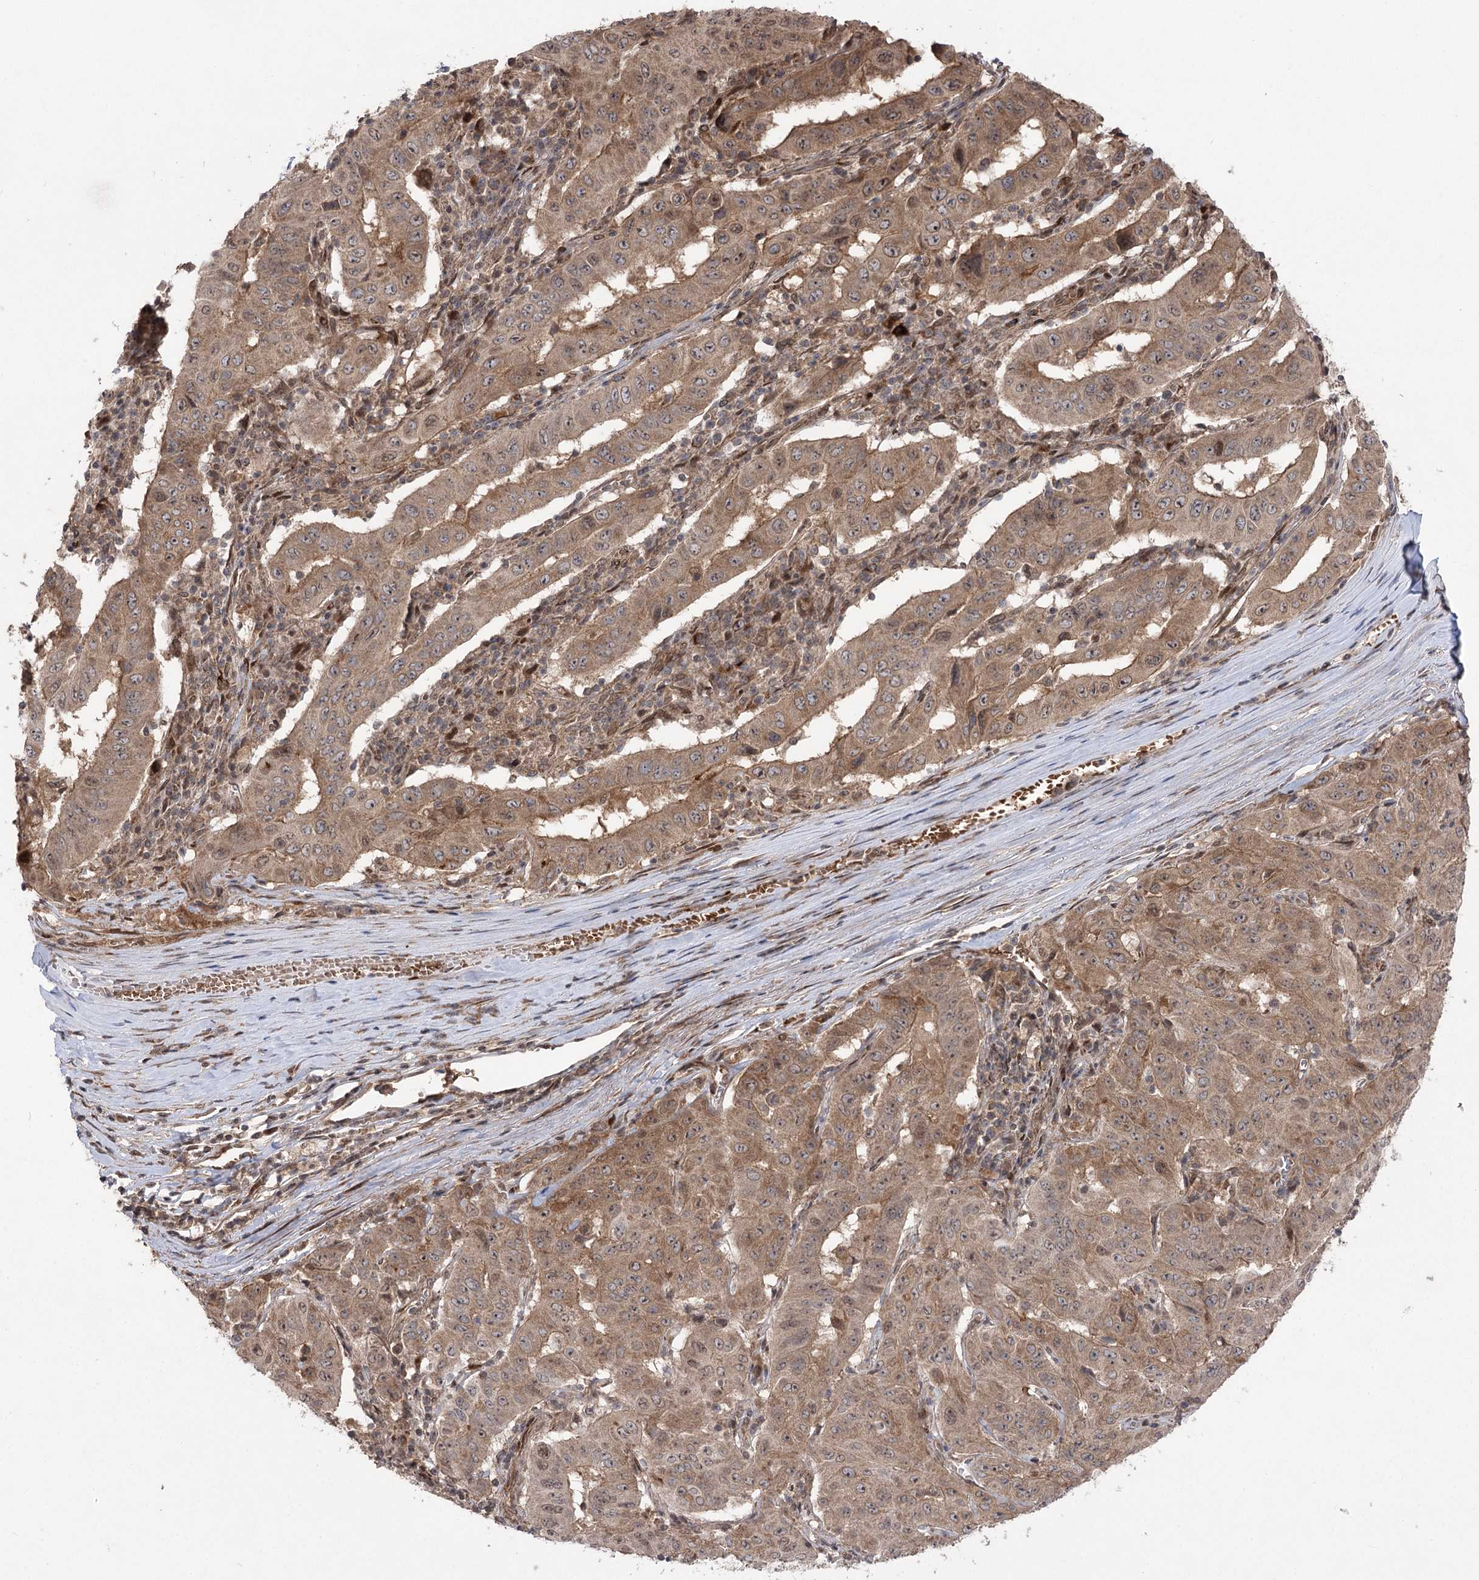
{"staining": {"intensity": "moderate", "quantity": ">75%", "location": "cytoplasmic/membranous"}, "tissue": "pancreatic cancer", "cell_type": "Tumor cells", "image_type": "cancer", "snomed": [{"axis": "morphology", "description": "Adenocarcinoma, NOS"}, {"axis": "topography", "description": "Pancreas"}], "caption": "An image of adenocarcinoma (pancreatic) stained for a protein exhibits moderate cytoplasmic/membranous brown staining in tumor cells. The staining was performed using DAB, with brown indicating positive protein expression. Nuclei are stained blue with hematoxylin.", "gene": "TENM2", "patient": {"sex": "male", "age": 63}}